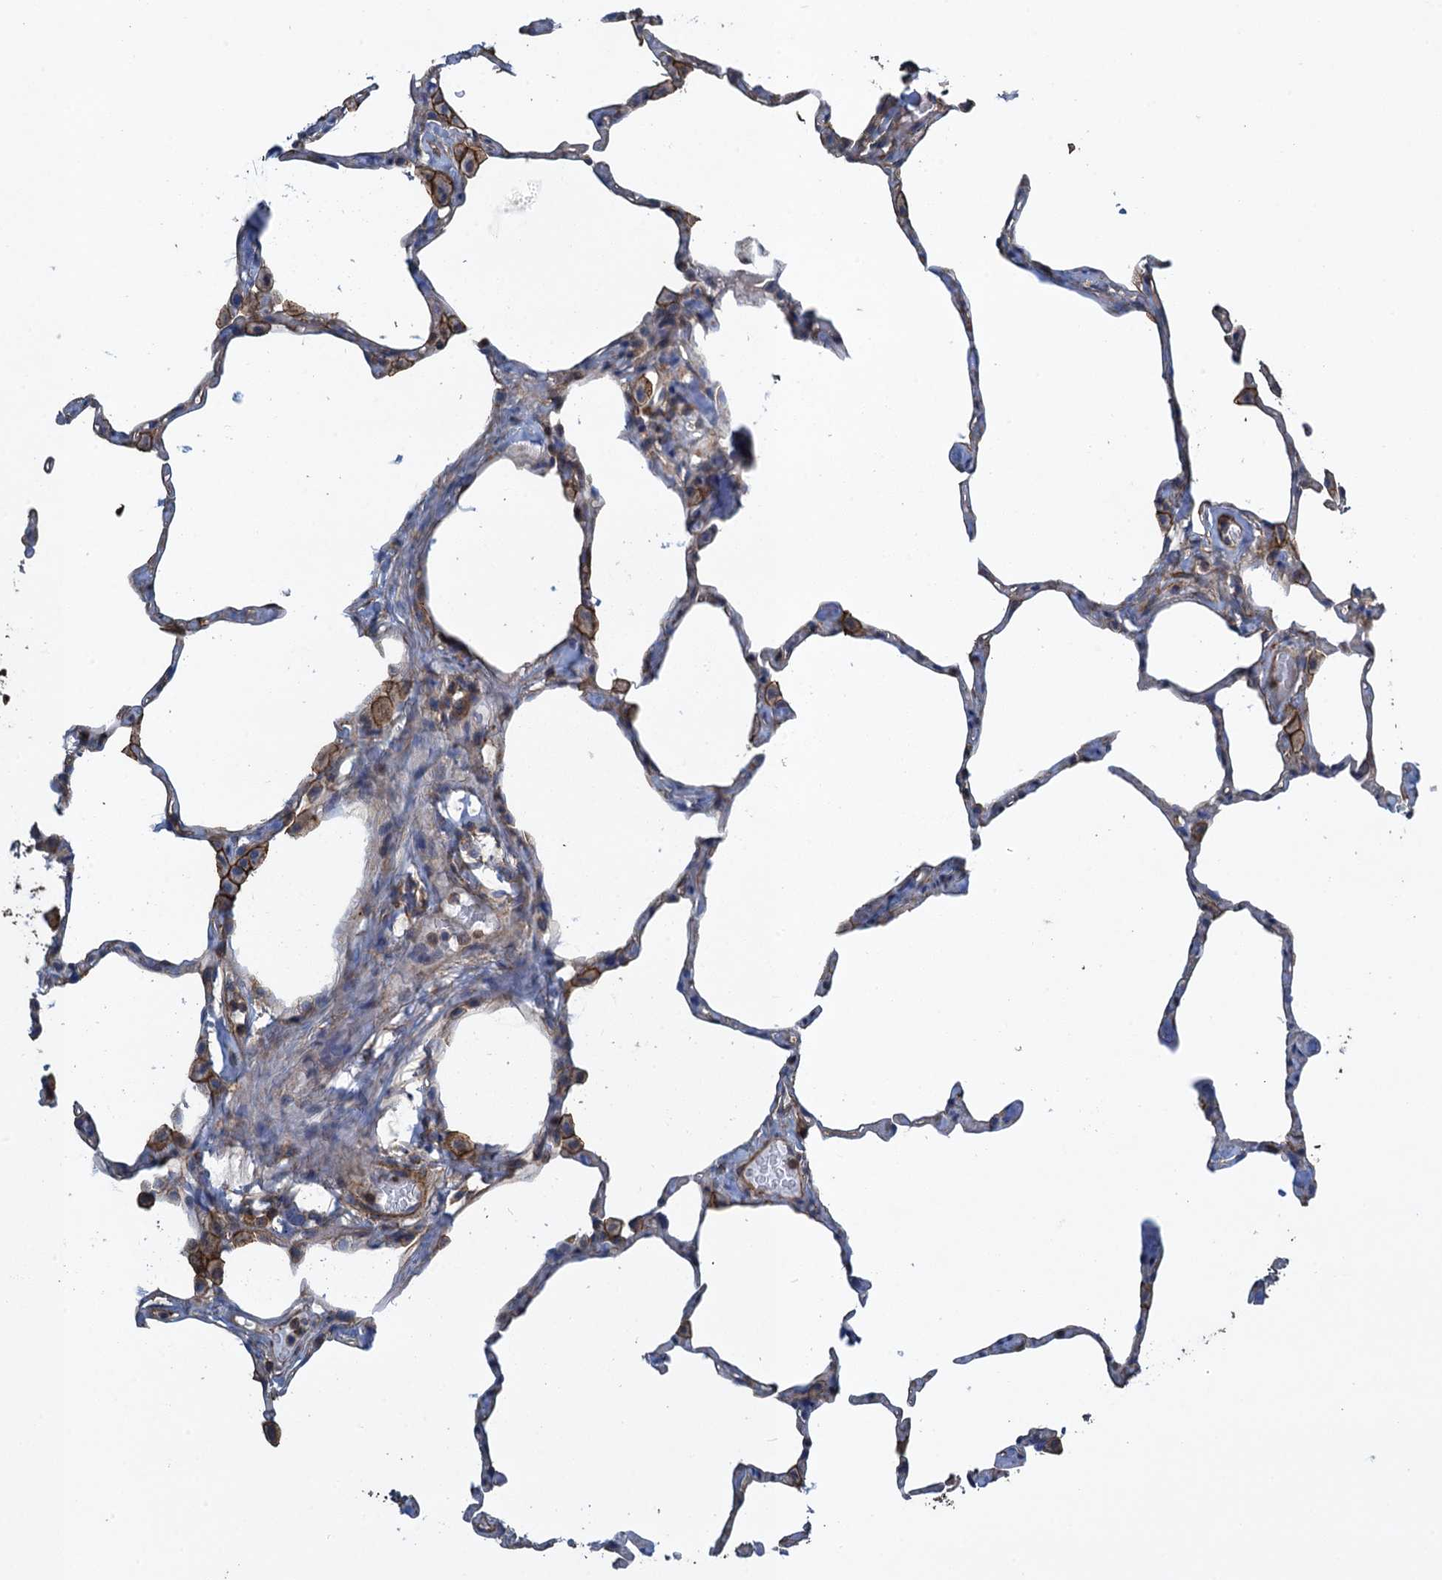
{"staining": {"intensity": "negative", "quantity": "none", "location": "none"}, "tissue": "lung", "cell_type": "Alveolar cells", "image_type": "normal", "snomed": [{"axis": "morphology", "description": "Normal tissue, NOS"}, {"axis": "topography", "description": "Lung"}], "caption": "IHC micrograph of benign lung: human lung stained with DAB exhibits no significant protein staining in alveolar cells. (DAB immunohistochemistry (IHC) with hematoxylin counter stain).", "gene": "PROSER2", "patient": {"sex": "male", "age": 65}}